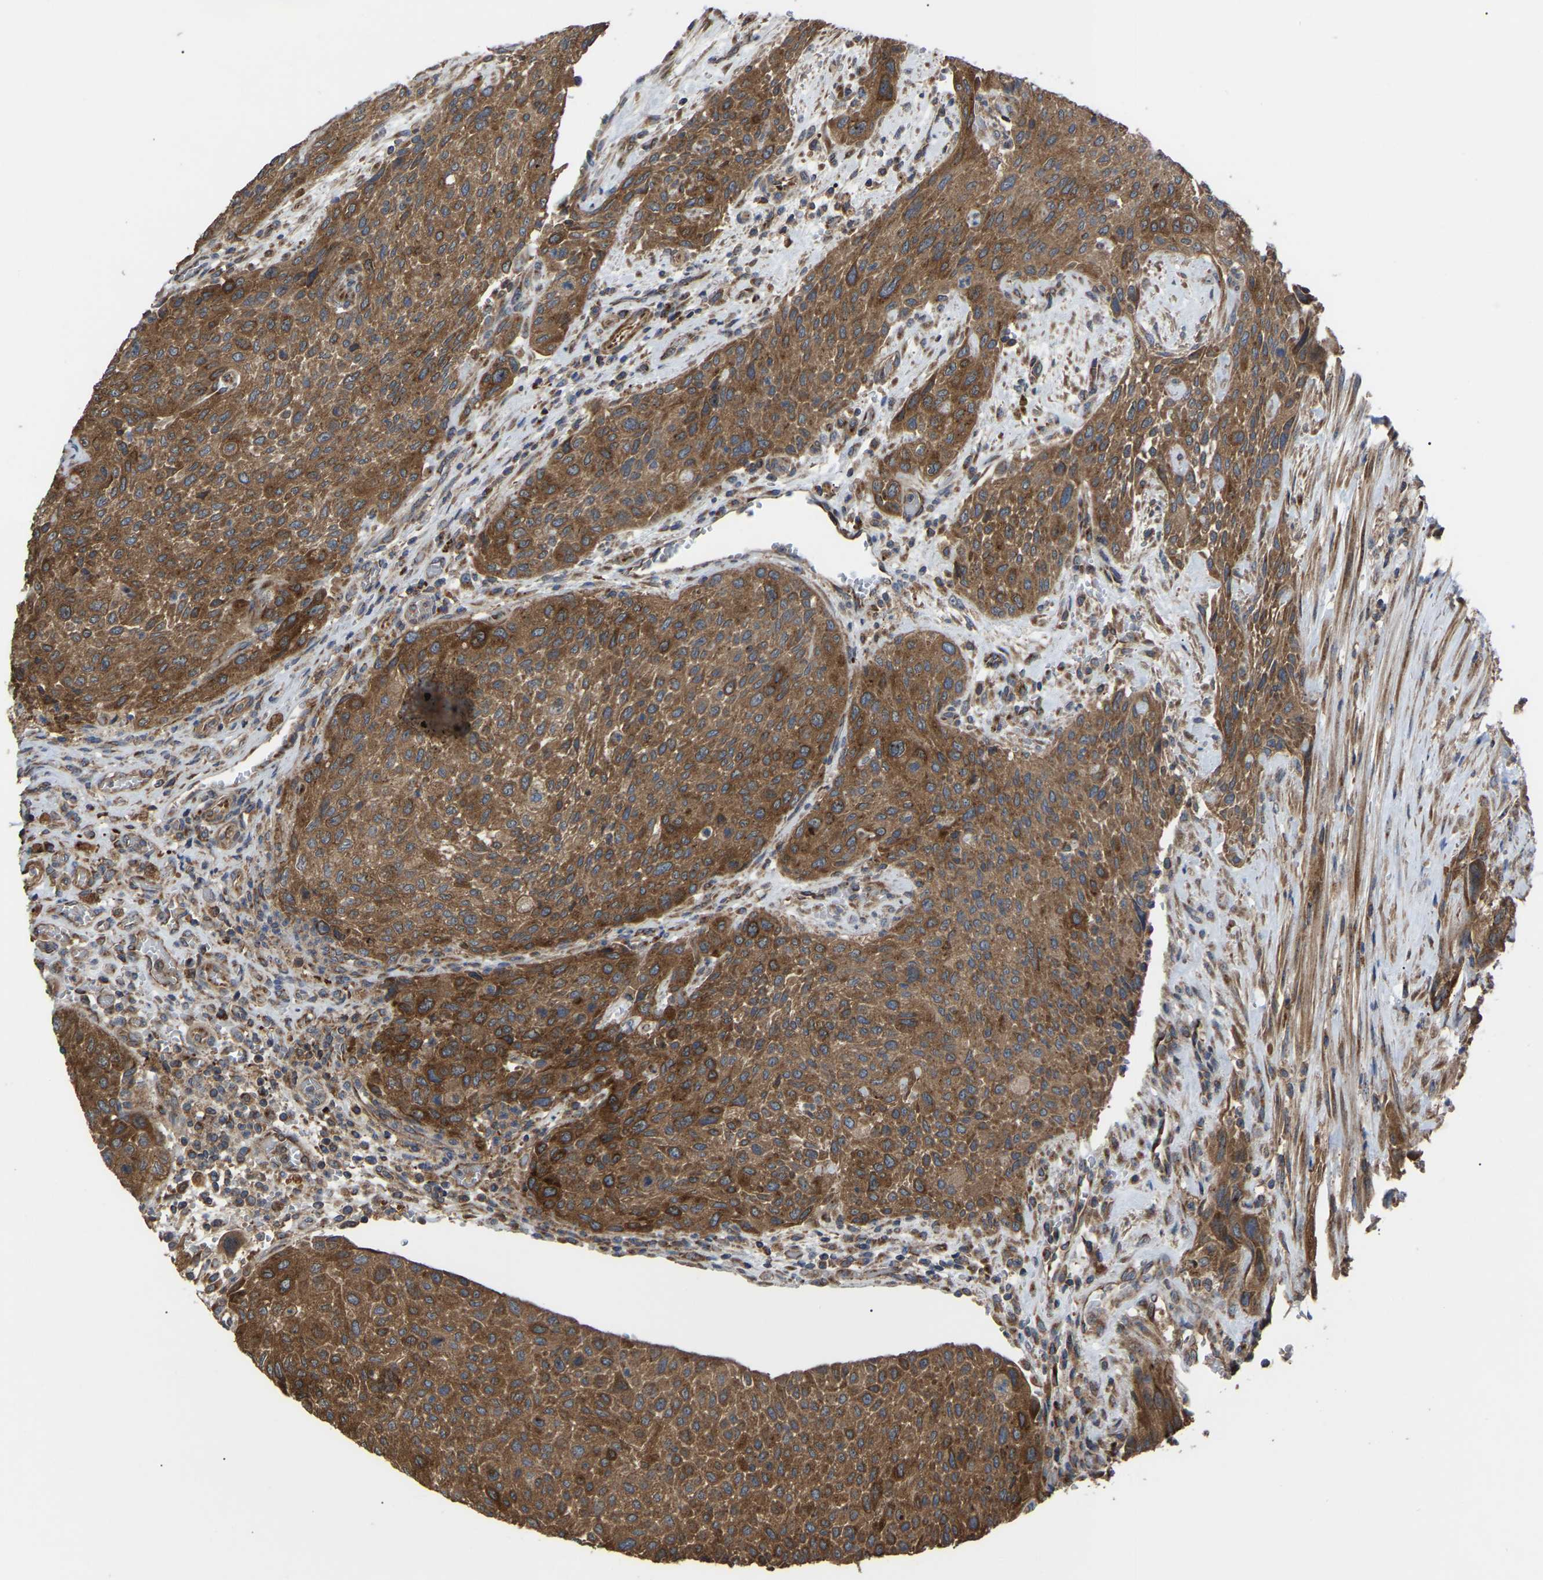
{"staining": {"intensity": "strong", "quantity": ">75%", "location": "cytoplasmic/membranous"}, "tissue": "urothelial cancer", "cell_type": "Tumor cells", "image_type": "cancer", "snomed": [{"axis": "morphology", "description": "Urothelial carcinoma, Low grade"}, {"axis": "morphology", "description": "Urothelial carcinoma, High grade"}, {"axis": "topography", "description": "Urinary bladder"}], "caption": "Brown immunohistochemical staining in human urothelial carcinoma (low-grade) shows strong cytoplasmic/membranous positivity in approximately >75% of tumor cells.", "gene": "GCC1", "patient": {"sex": "male", "age": 35}}